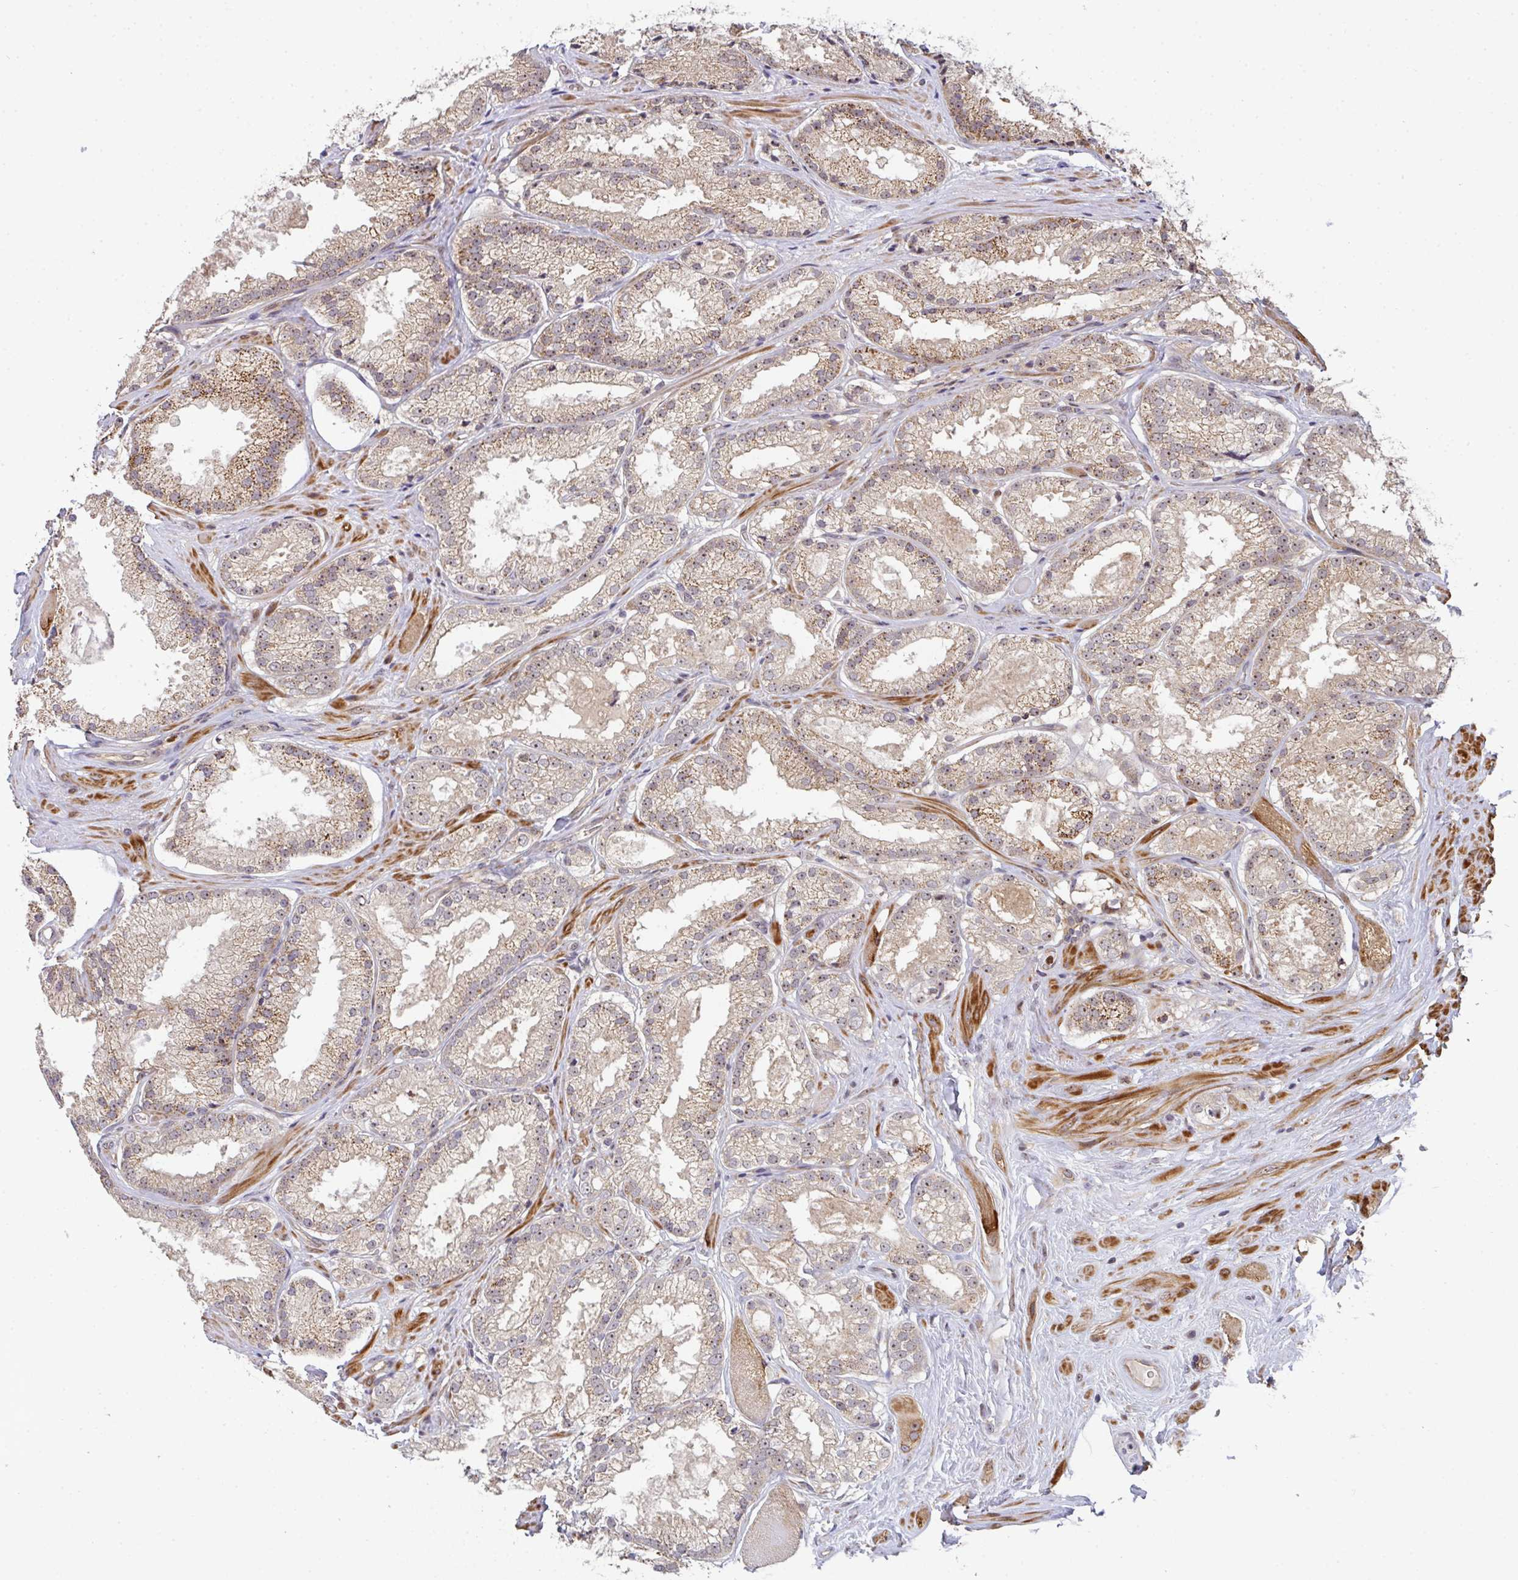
{"staining": {"intensity": "moderate", "quantity": "25%-75%", "location": "cytoplasmic/membranous"}, "tissue": "prostate cancer", "cell_type": "Tumor cells", "image_type": "cancer", "snomed": [{"axis": "morphology", "description": "Adenocarcinoma, High grade"}, {"axis": "topography", "description": "Prostate"}], "caption": "Prostate adenocarcinoma (high-grade) stained with a protein marker exhibits moderate staining in tumor cells.", "gene": "SIMC1", "patient": {"sex": "male", "age": 68}}